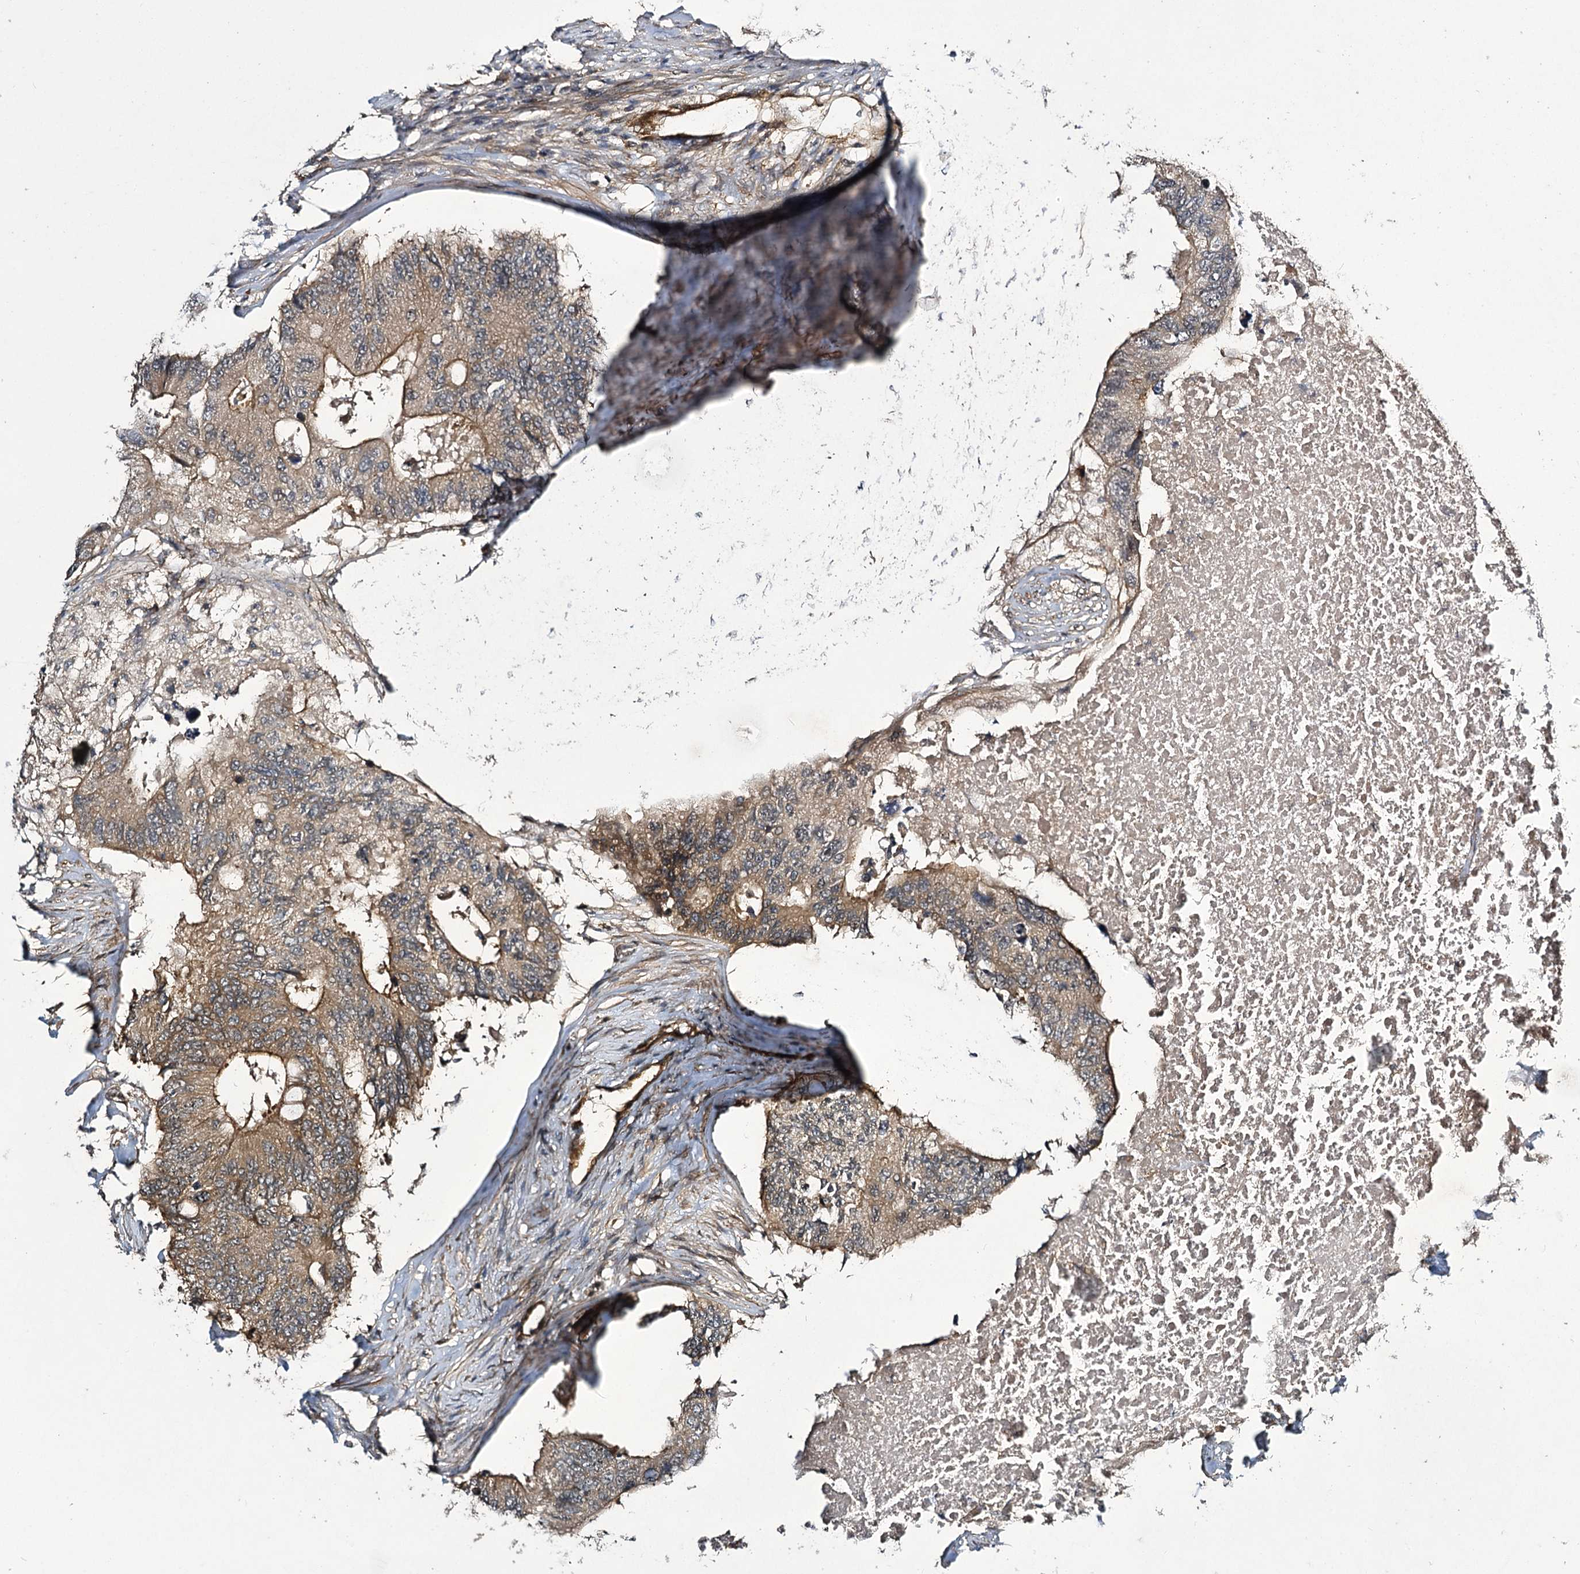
{"staining": {"intensity": "moderate", "quantity": ">75%", "location": "cytoplasmic/membranous"}, "tissue": "colorectal cancer", "cell_type": "Tumor cells", "image_type": "cancer", "snomed": [{"axis": "morphology", "description": "Adenocarcinoma, NOS"}, {"axis": "topography", "description": "Colon"}], "caption": "Protein staining displays moderate cytoplasmic/membranous expression in about >75% of tumor cells in adenocarcinoma (colorectal).", "gene": "MYO1C", "patient": {"sex": "male", "age": 71}}